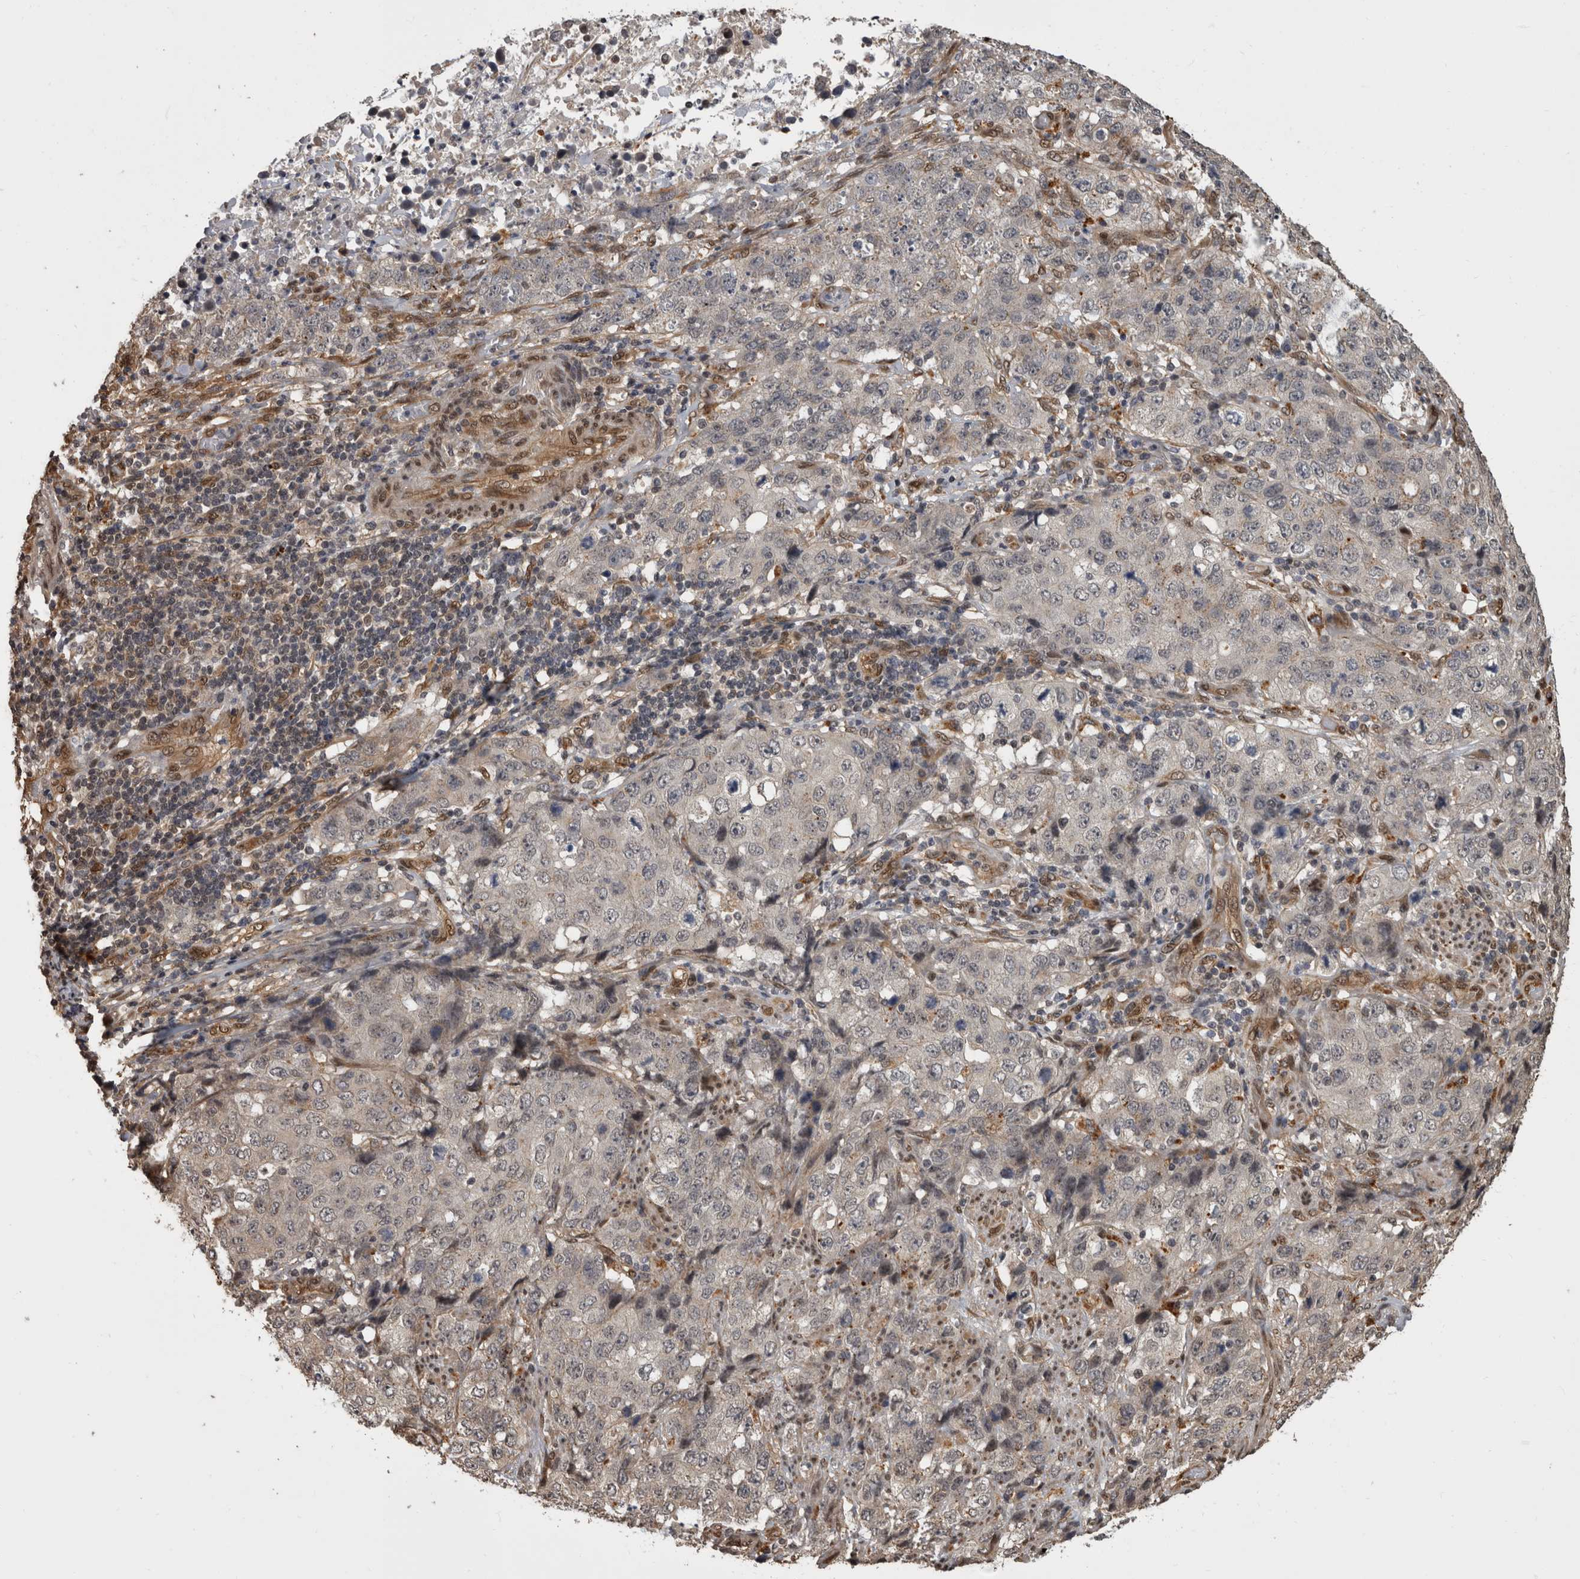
{"staining": {"intensity": "negative", "quantity": "none", "location": "none"}, "tissue": "stomach cancer", "cell_type": "Tumor cells", "image_type": "cancer", "snomed": [{"axis": "morphology", "description": "Adenocarcinoma, NOS"}, {"axis": "topography", "description": "Stomach"}], "caption": "The micrograph reveals no significant positivity in tumor cells of stomach cancer.", "gene": "AKT3", "patient": {"sex": "male", "age": 48}}